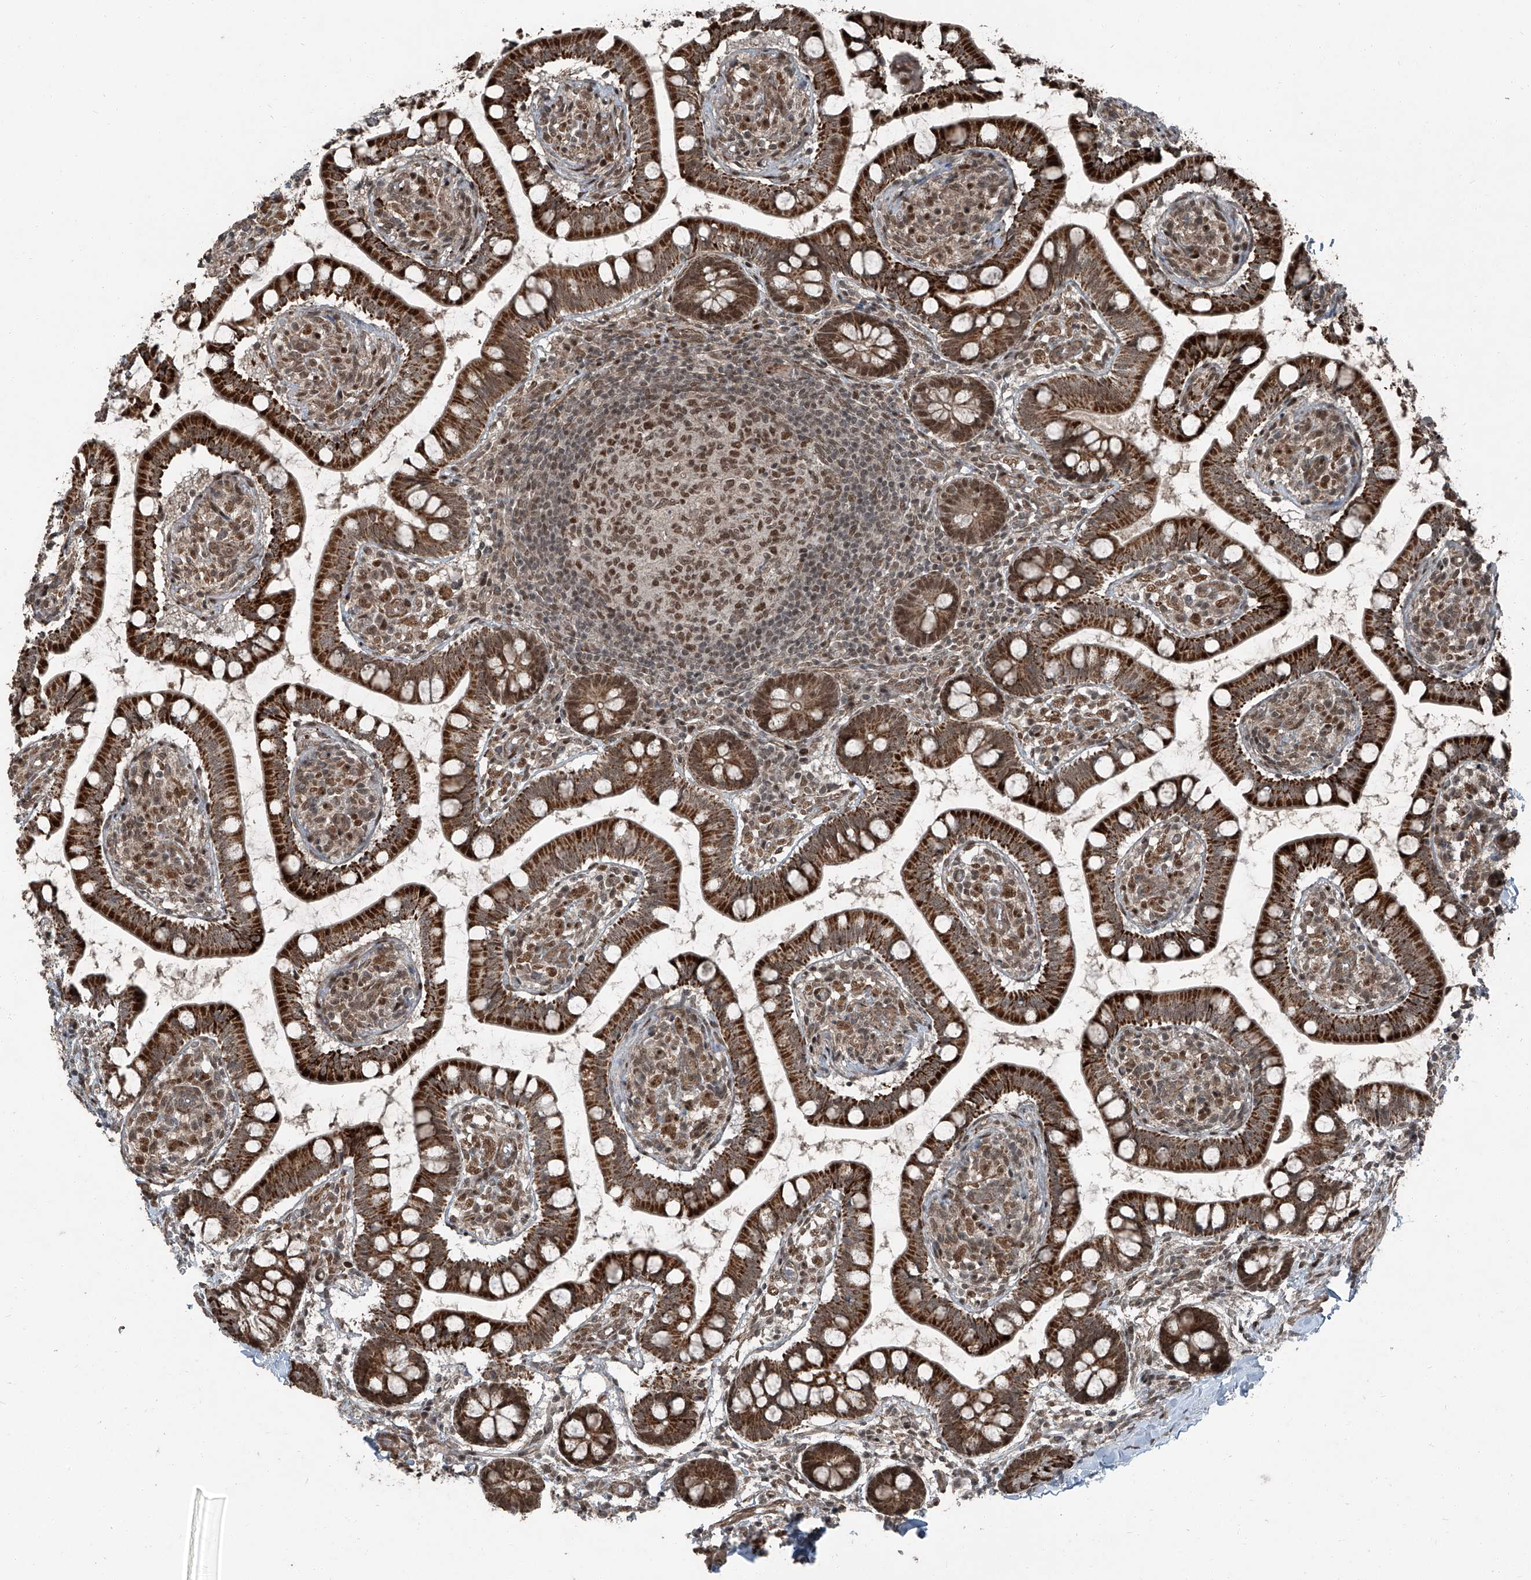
{"staining": {"intensity": "strong", "quantity": ">75%", "location": "cytoplasmic/membranous"}, "tissue": "small intestine", "cell_type": "Glandular cells", "image_type": "normal", "snomed": [{"axis": "morphology", "description": "Normal tissue, NOS"}, {"axis": "topography", "description": "Small intestine"}], "caption": "Small intestine stained with immunohistochemistry reveals strong cytoplasmic/membranous positivity in about >75% of glandular cells. The staining is performed using DAB brown chromogen to label protein expression. The nuclei are counter-stained blue using hematoxylin.", "gene": "ZNF570", "patient": {"sex": "male", "age": 52}}